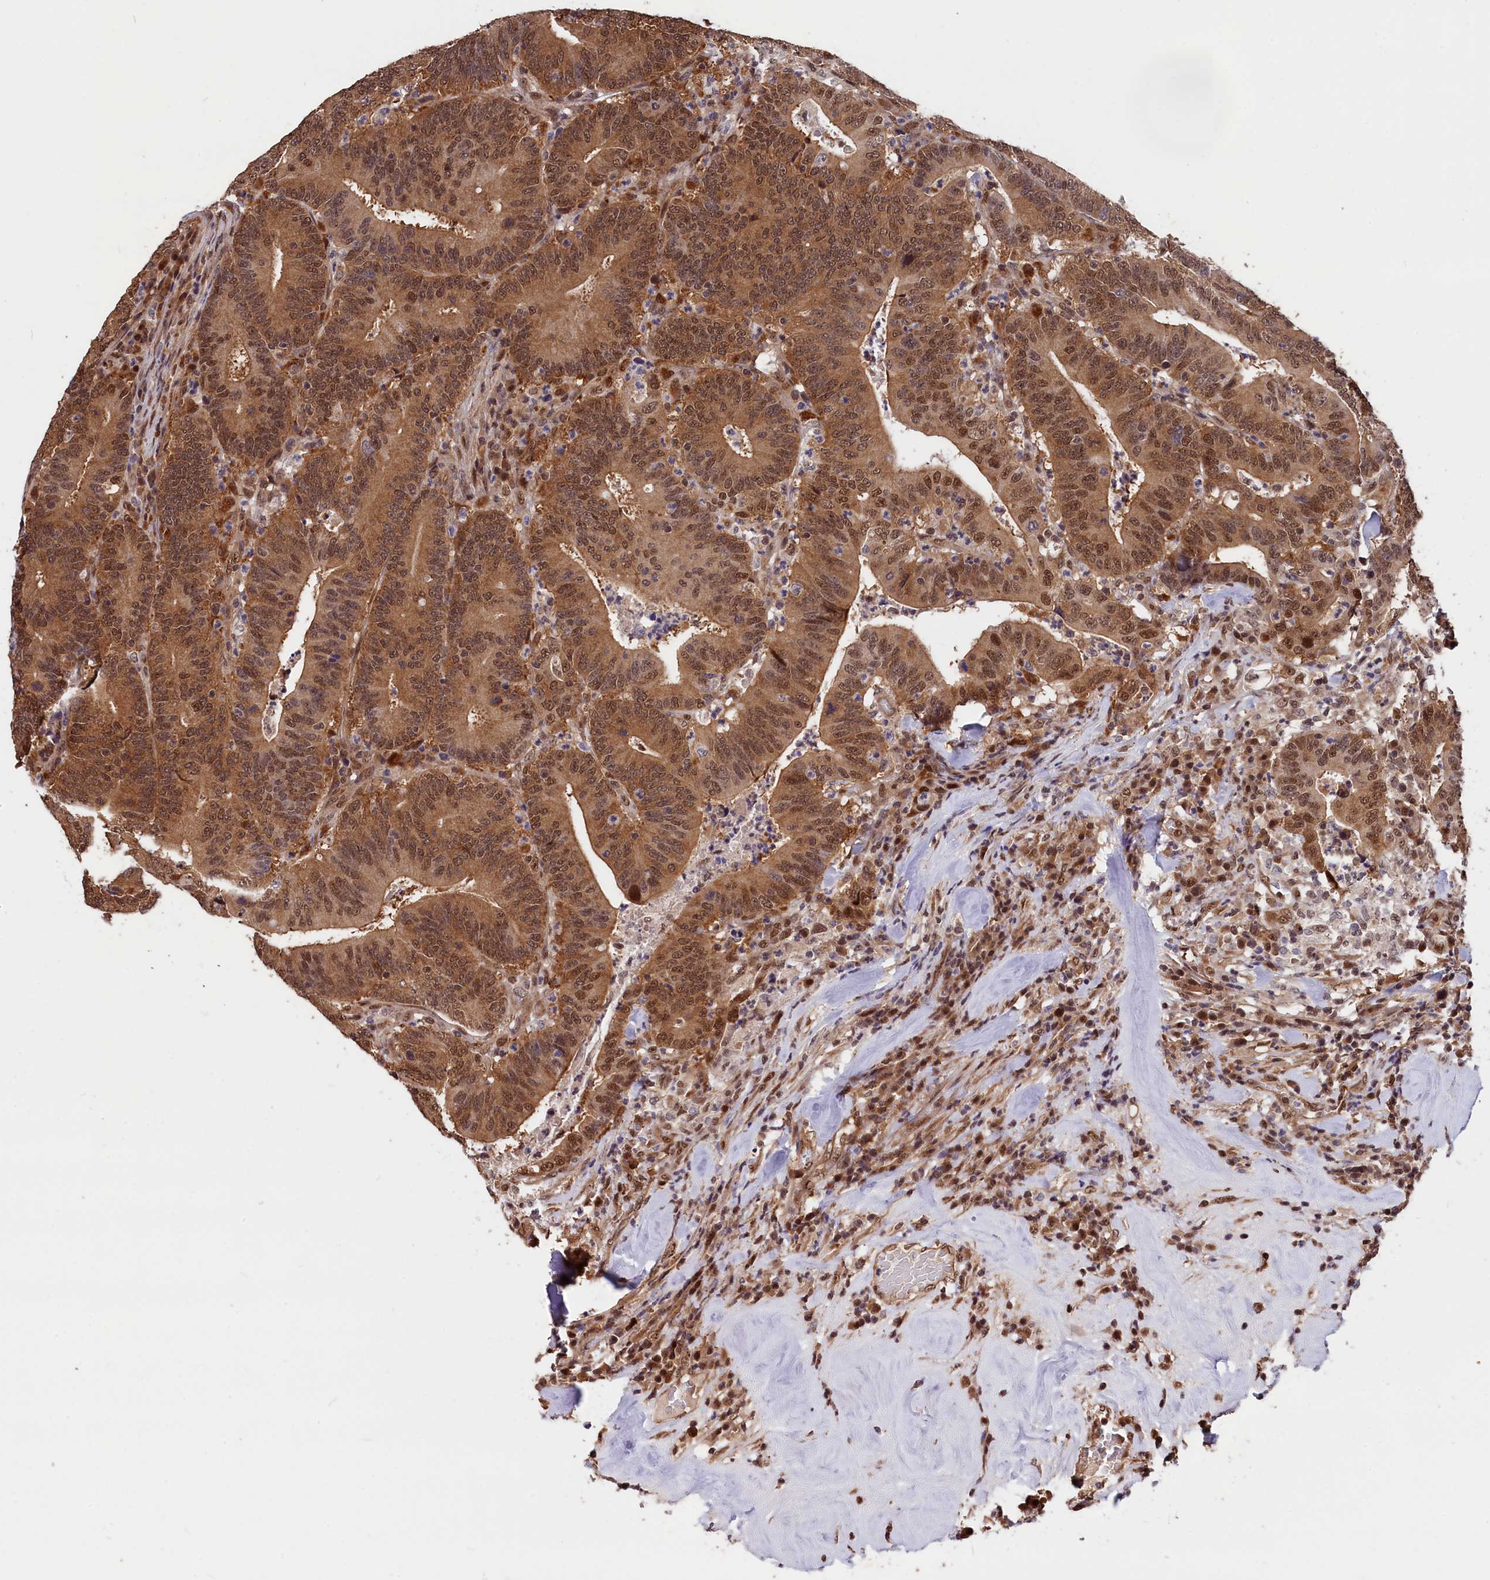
{"staining": {"intensity": "moderate", "quantity": ">75%", "location": "cytoplasmic/membranous,nuclear"}, "tissue": "colorectal cancer", "cell_type": "Tumor cells", "image_type": "cancer", "snomed": [{"axis": "morphology", "description": "Adenocarcinoma, NOS"}, {"axis": "topography", "description": "Colon"}], "caption": "IHC of human colorectal cancer reveals medium levels of moderate cytoplasmic/membranous and nuclear staining in approximately >75% of tumor cells. IHC stains the protein in brown and the nuclei are stained blue.", "gene": "ADRM1", "patient": {"sex": "female", "age": 66}}